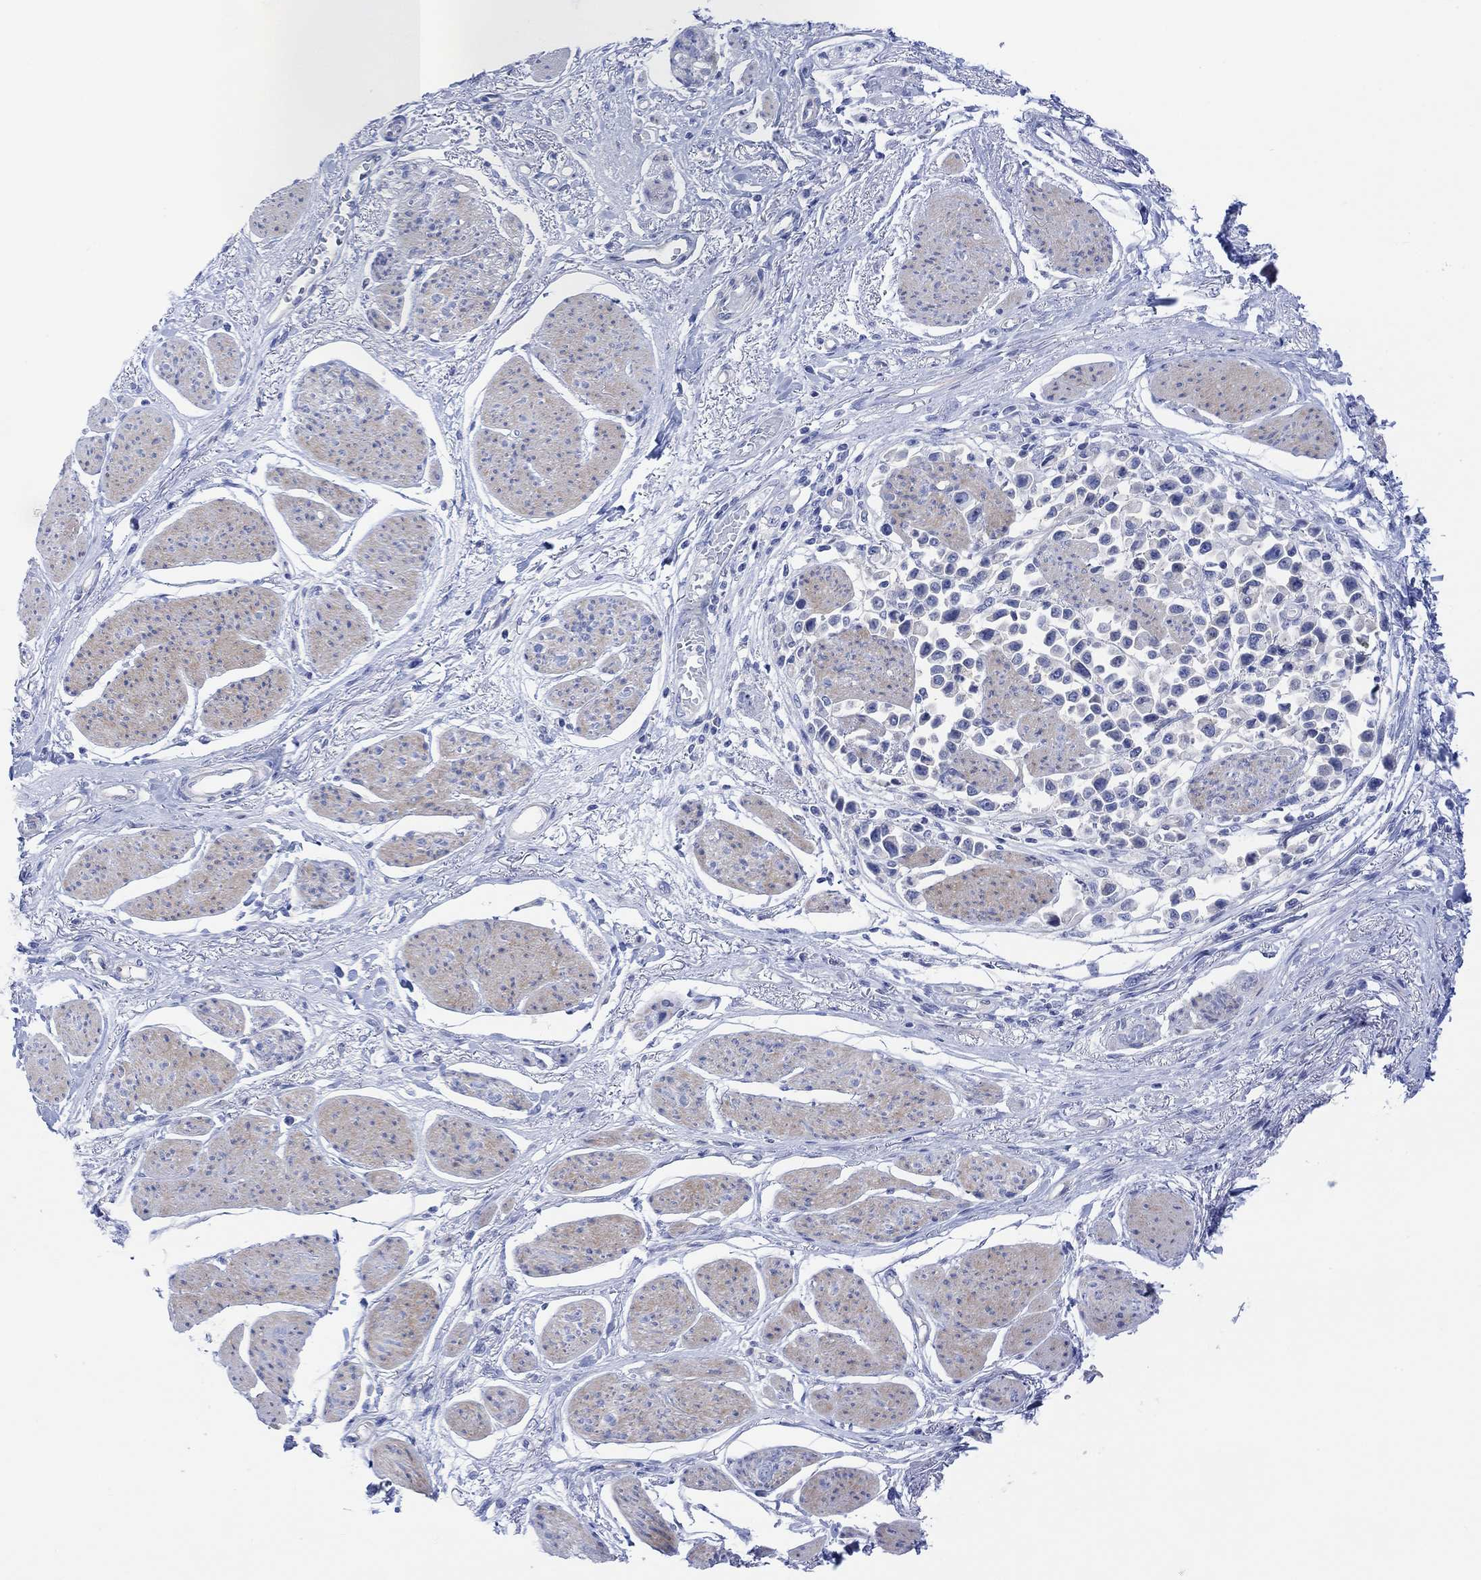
{"staining": {"intensity": "negative", "quantity": "none", "location": "none"}, "tissue": "stomach cancer", "cell_type": "Tumor cells", "image_type": "cancer", "snomed": [{"axis": "morphology", "description": "Adenocarcinoma, NOS"}, {"axis": "topography", "description": "Stomach"}], "caption": "Stomach cancer was stained to show a protein in brown. There is no significant staining in tumor cells.", "gene": "TLDC2", "patient": {"sex": "female", "age": 81}}